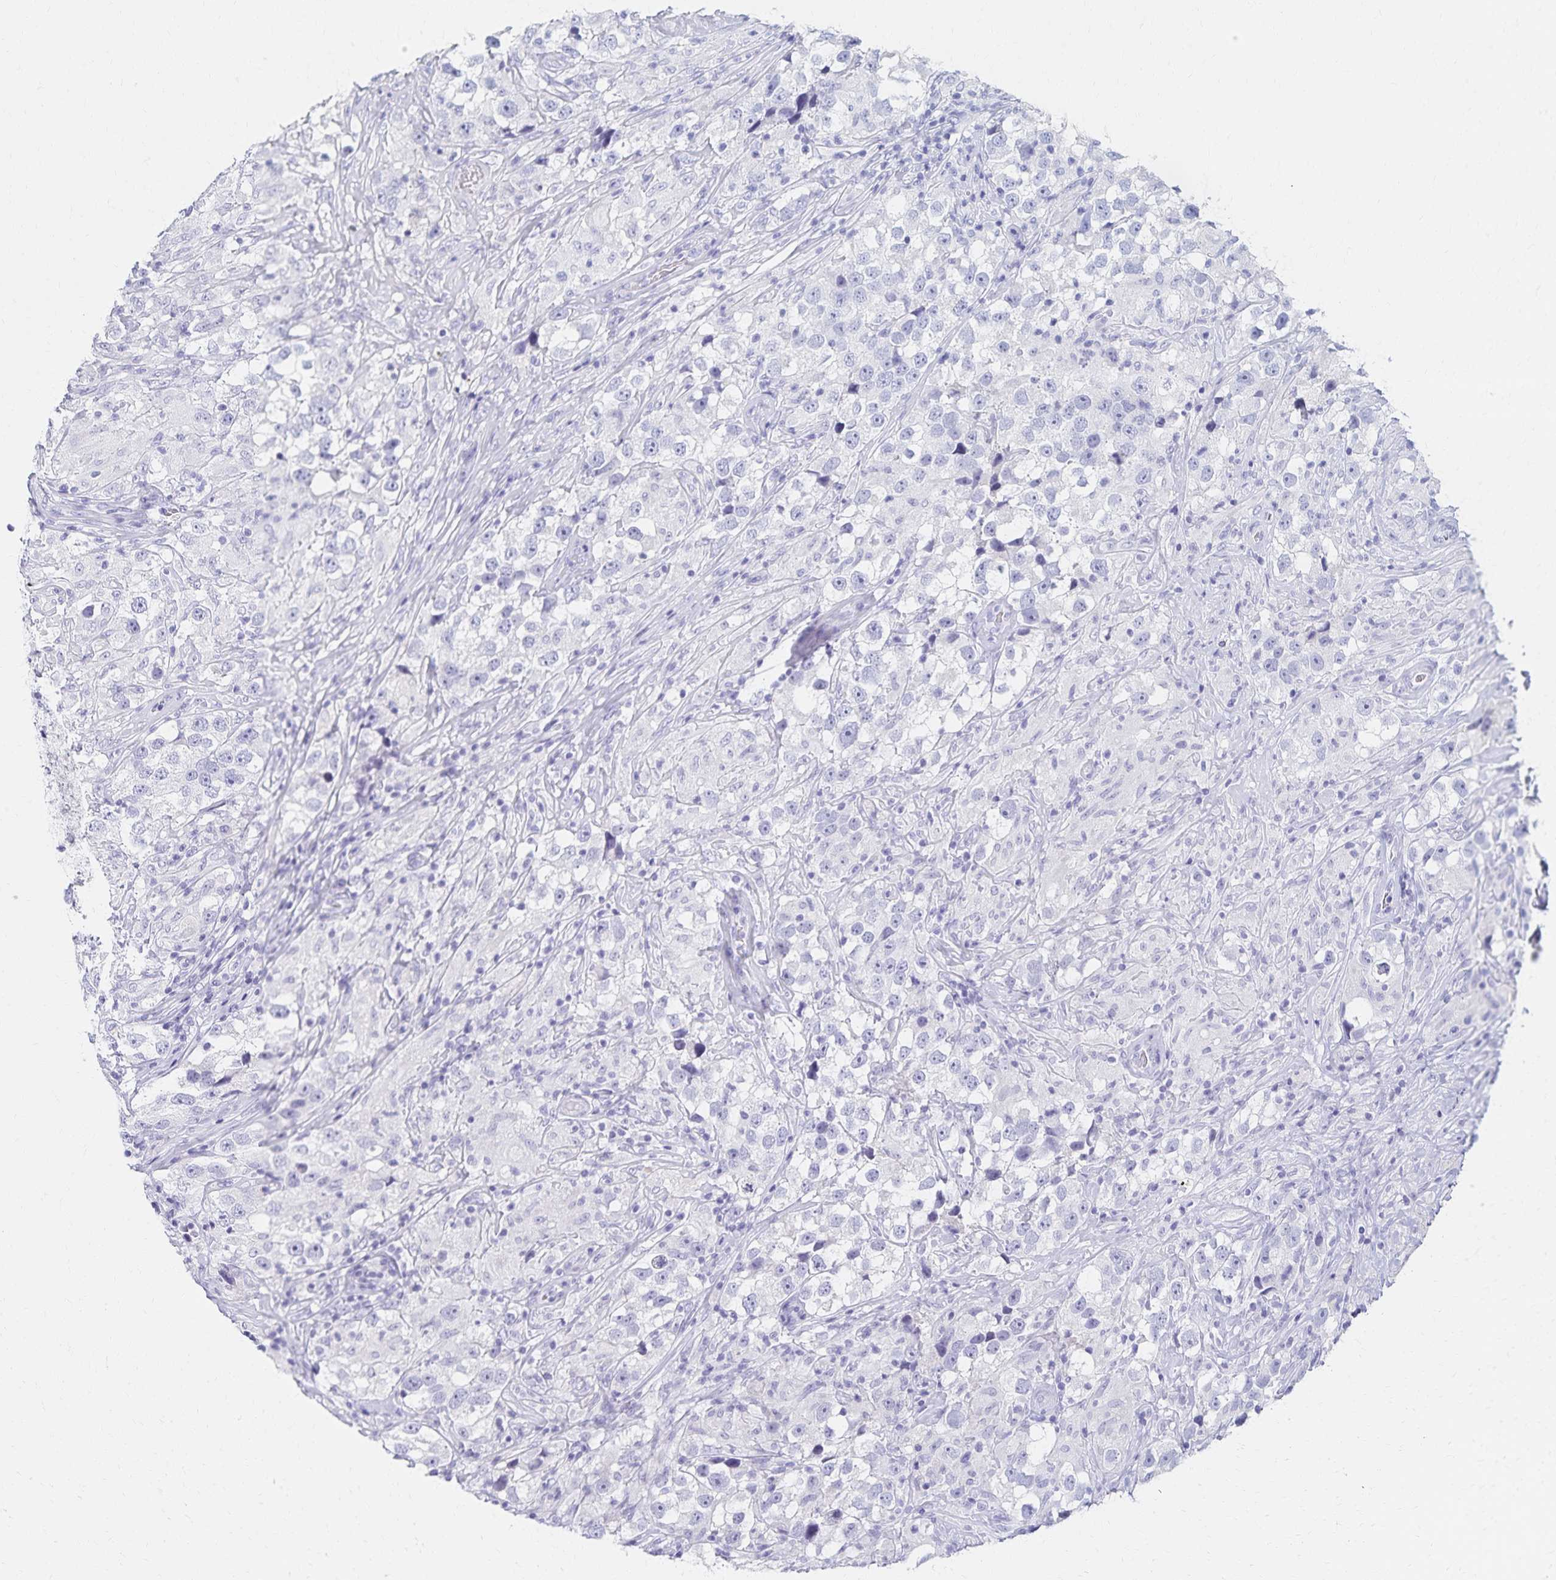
{"staining": {"intensity": "negative", "quantity": "none", "location": "none"}, "tissue": "testis cancer", "cell_type": "Tumor cells", "image_type": "cancer", "snomed": [{"axis": "morphology", "description": "Seminoma, NOS"}, {"axis": "topography", "description": "Testis"}], "caption": "Immunohistochemistry (IHC) of human seminoma (testis) reveals no expression in tumor cells.", "gene": "C2orf50", "patient": {"sex": "male", "age": 46}}